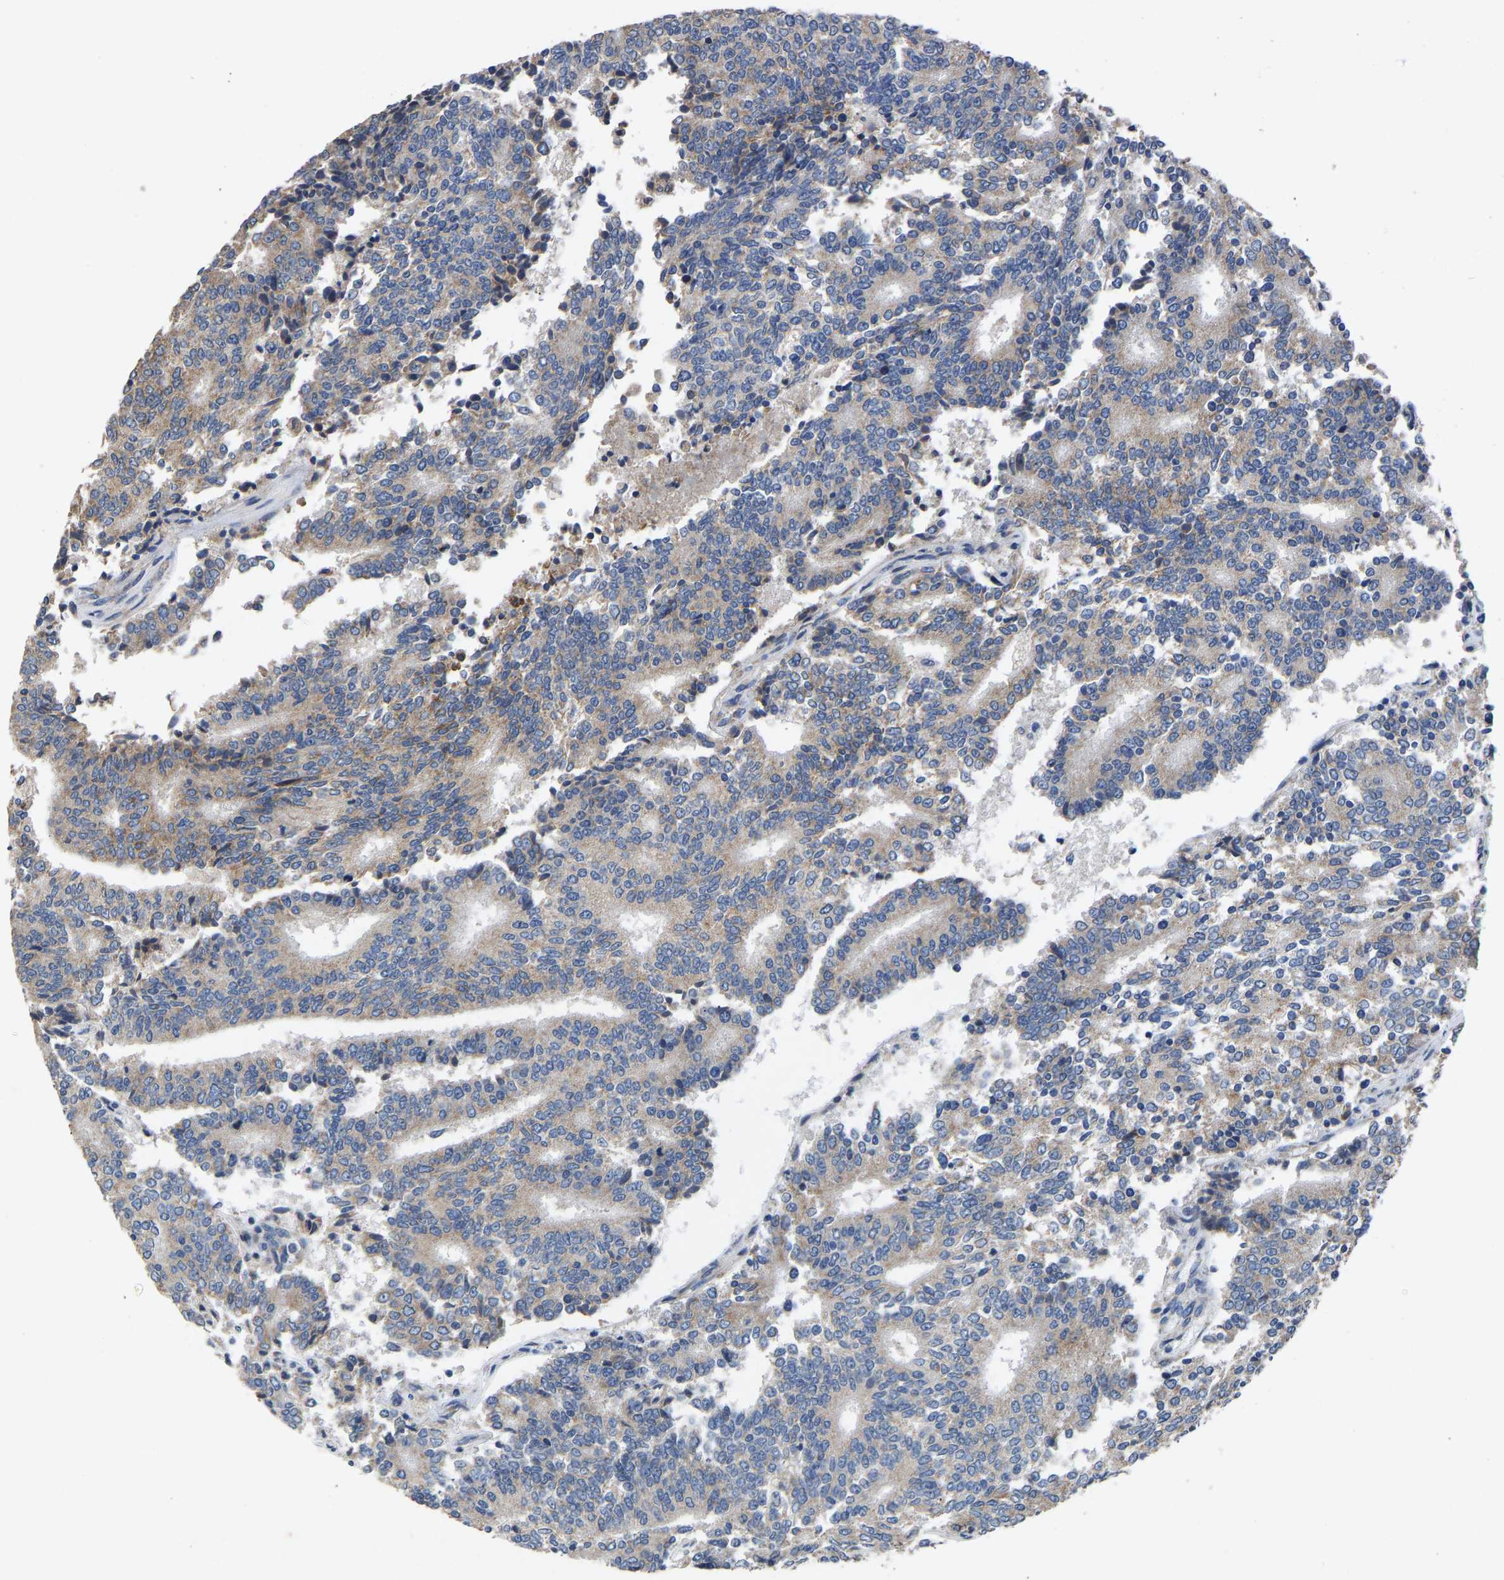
{"staining": {"intensity": "weak", "quantity": ">75%", "location": "cytoplasmic/membranous"}, "tissue": "prostate cancer", "cell_type": "Tumor cells", "image_type": "cancer", "snomed": [{"axis": "morphology", "description": "Normal tissue, NOS"}, {"axis": "morphology", "description": "Adenocarcinoma, High grade"}, {"axis": "topography", "description": "Prostate"}, {"axis": "topography", "description": "Seminal veicle"}], "caption": "Immunohistochemical staining of human prostate cancer shows low levels of weak cytoplasmic/membranous protein staining in approximately >75% of tumor cells.", "gene": "TMEM150A", "patient": {"sex": "male", "age": 55}}